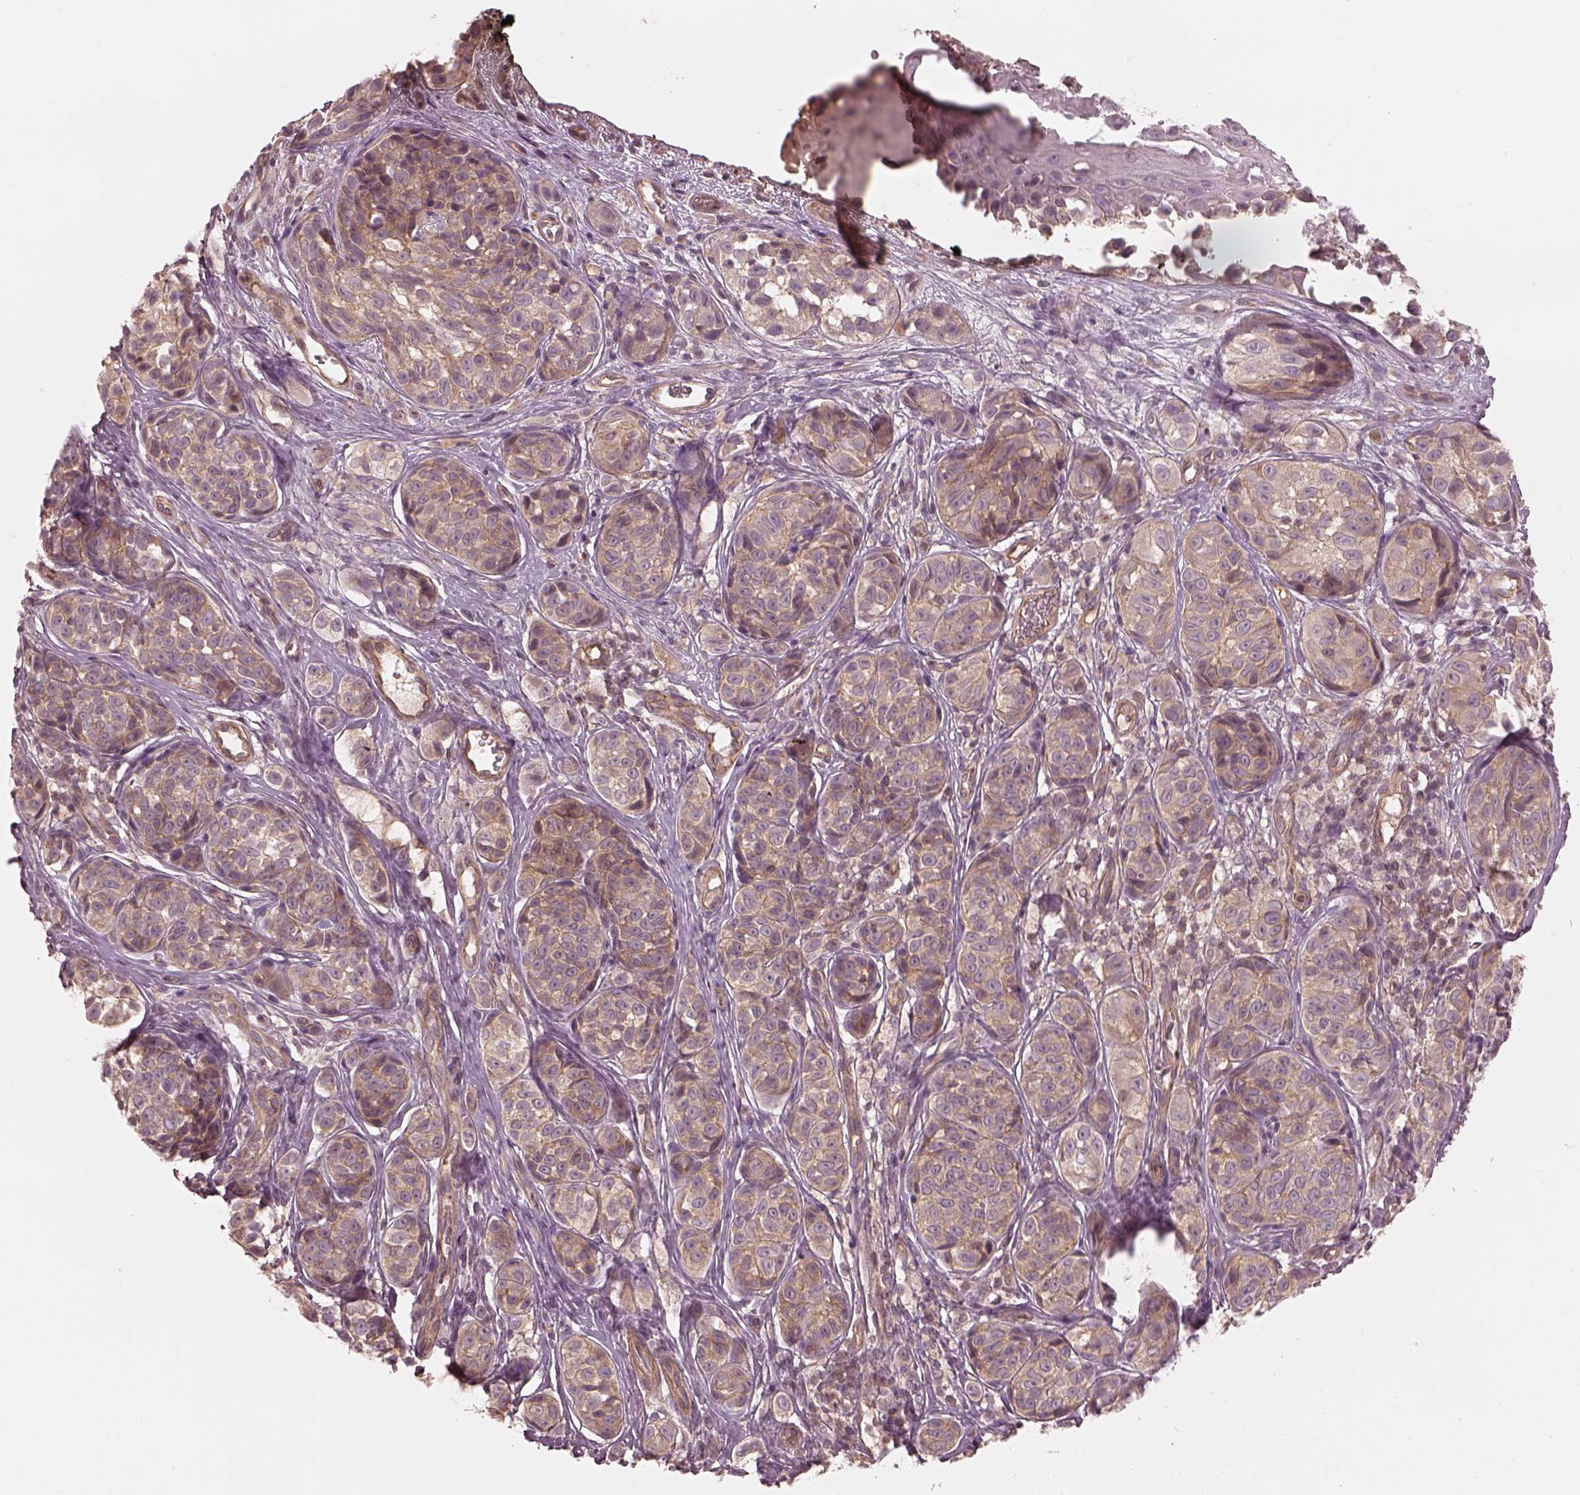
{"staining": {"intensity": "weak", "quantity": "25%-75%", "location": "cytoplasmic/membranous"}, "tissue": "melanoma", "cell_type": "Tumor cells", "image_type": "cancer", "snomed": [{"axis": "morphology", "description": "Malignant melanoma, NOS"}, {"axis": "topography", "description": "Skin"}], "caption": "Immunohistochemistry (IHC) staining of melanoma, which exhibits low levels of weak cytoplasmic/membranous expression in approximately 25%-75% of tumor cells indicating weak cytoplasmic/membranous protein staining. The staining was performed using DAB (brown) for protein detection and nuclei were counterstained in hematoxylin (blue).", "gene": "FAM107B", "patient": {"sex": "male", "age": 48}}